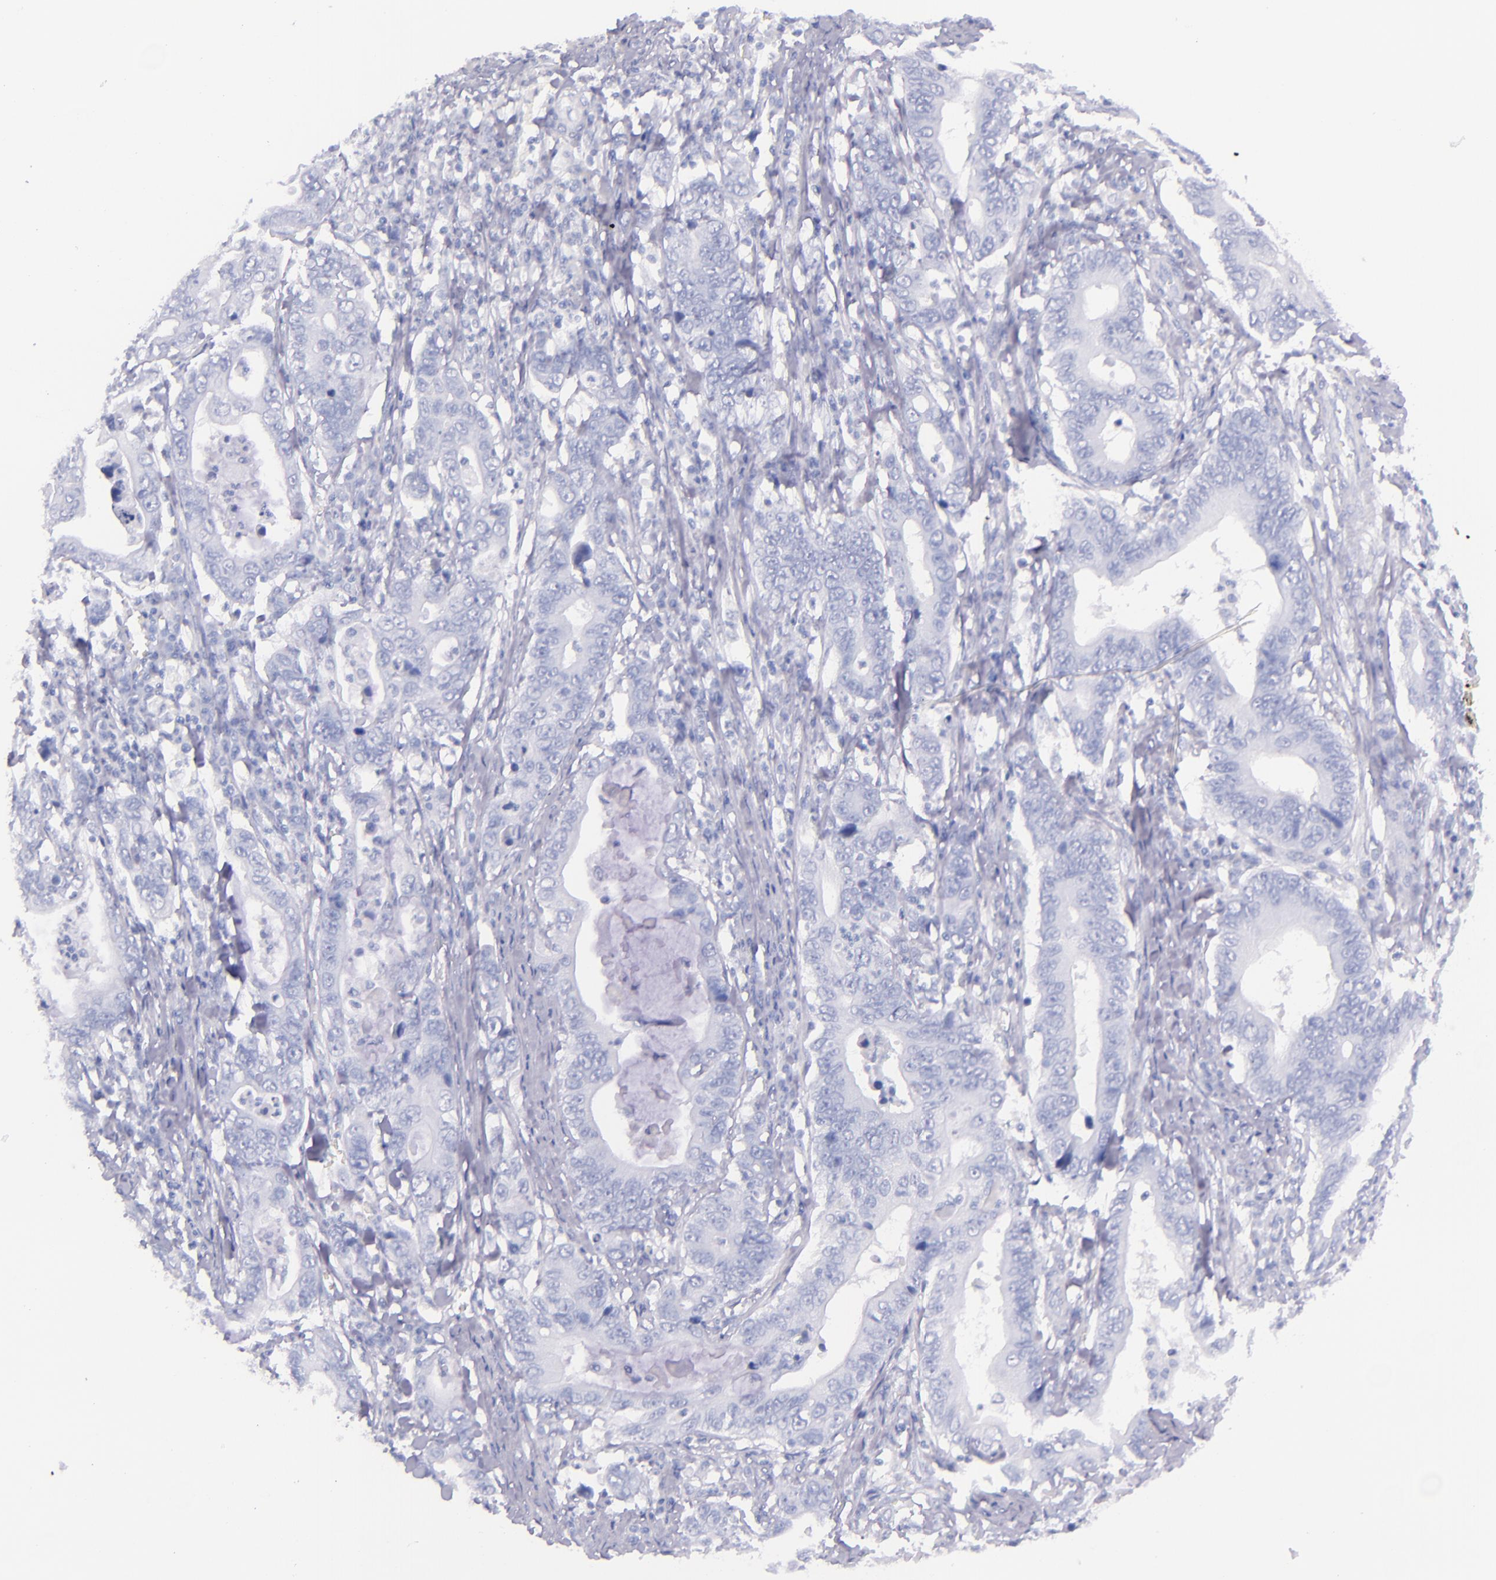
{"staining": {"intensity": "negative", "quantity": "none", "location": "none"}, "tissue": "stomach cancer", "cell_type": "Tumor cells", "image_type": "cancer", "snomed": [{"axis": "morphology", "description": "Adenocarcinoma, NOS"}, {"axis": "topography", "description": "Stomach, upper"}], "caption": "Stomach cancer (adenocarcinoma) was stained to show a protein in brown. There is no significant positivity in tumor cells.", "gene": "SFTPB", "patient": {"sex": "male", "age": 63}}